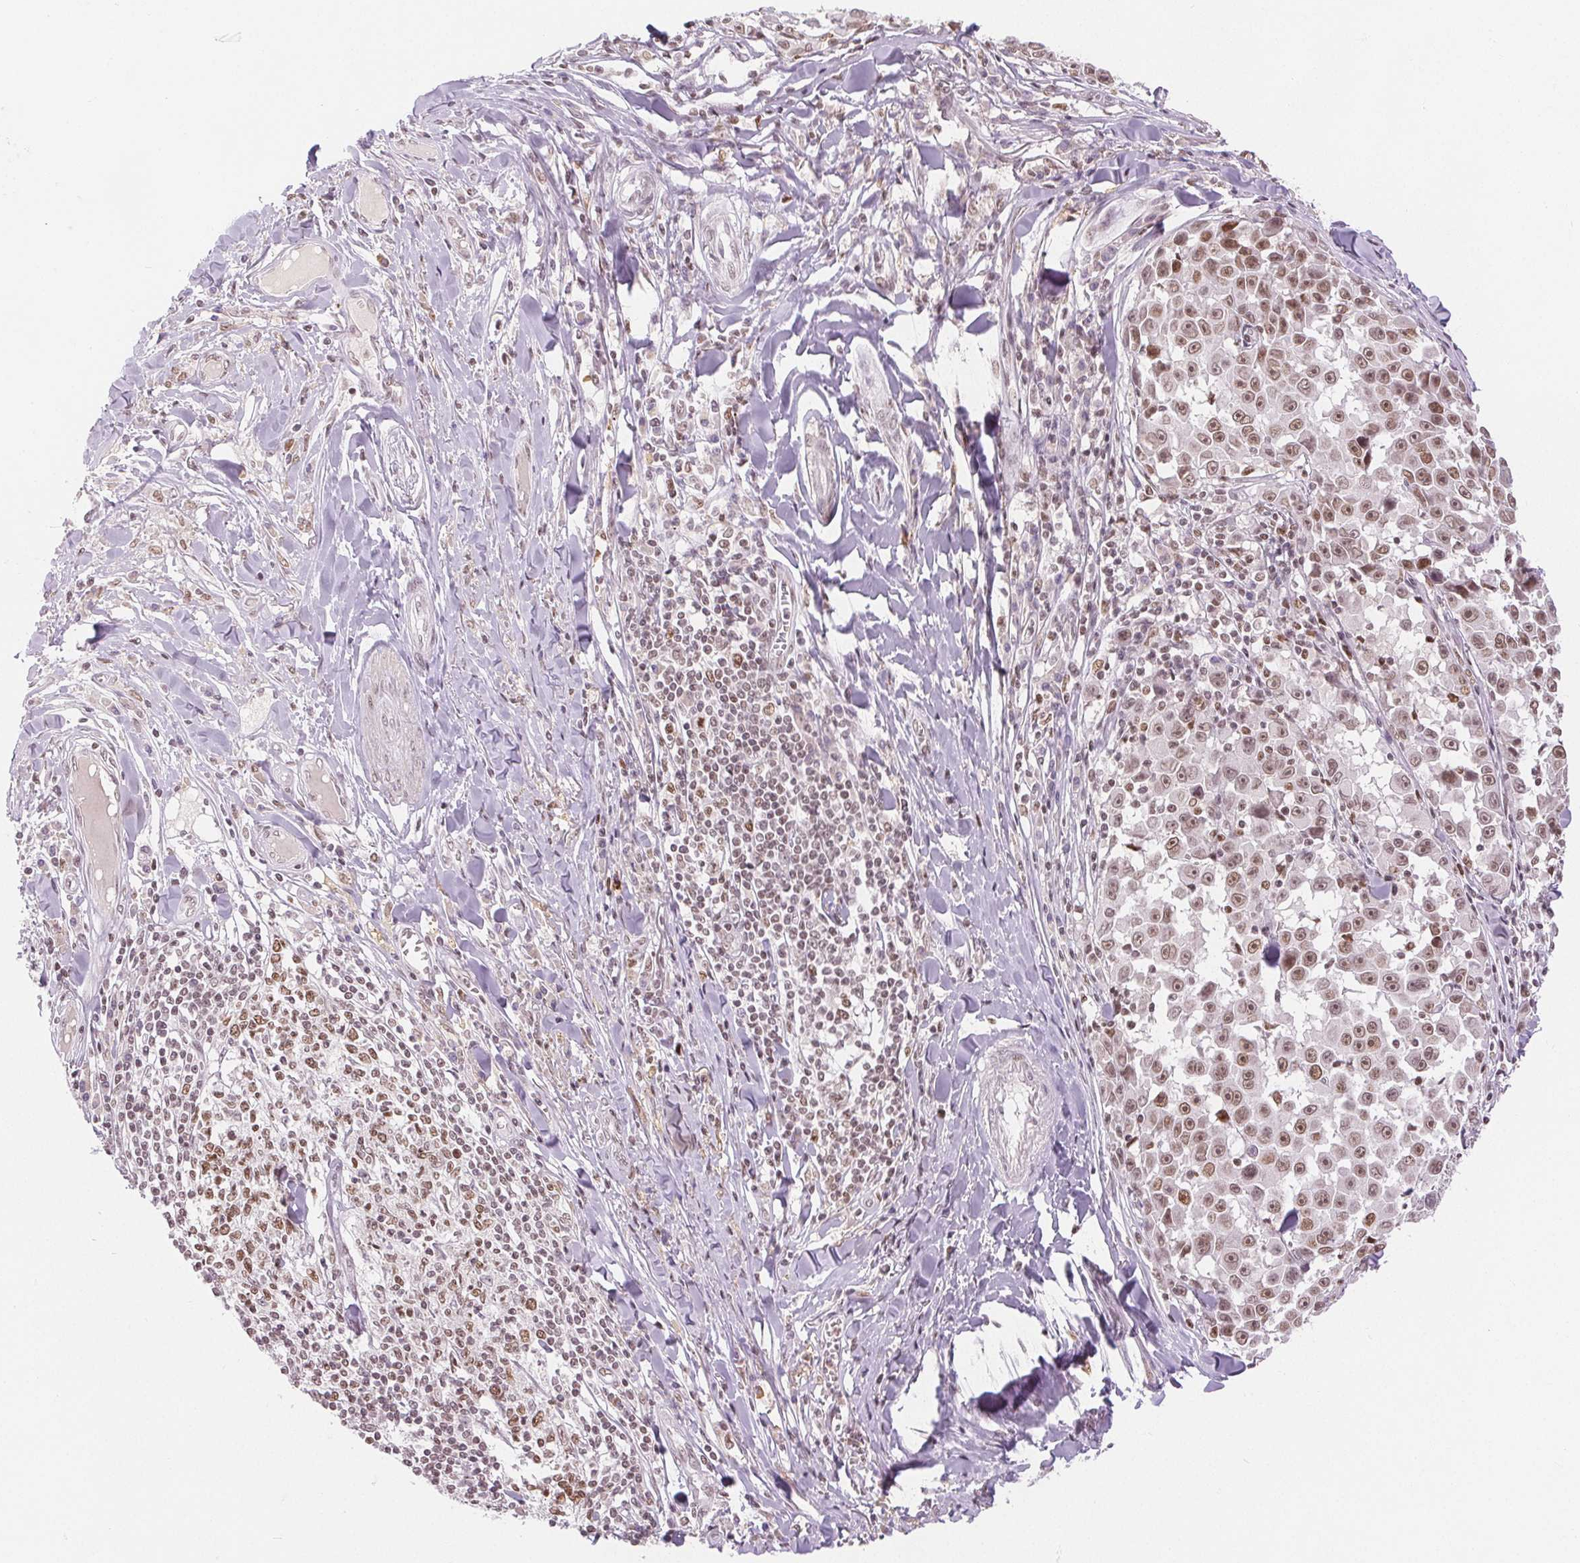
{"staining": {"intensity": "moderate", "quantity": ">75%", "location": "nuclear"}, "tissue": "melanoma", "cell_type": "Tumor cells", "image_type": "cancer", "snomed": [{"axis": "morphology", "description": "Malignant melanoma, NOS"}, {"axis": "topography", "description": "Skin"}], "caption": "An image showing moderate nuclear staining in approximately >75% of tumor cells in melanoma, as visualized by brown immunohistochemical staining.", "gene": "DEK", "patient": {"sex": "female", "age": 66}}